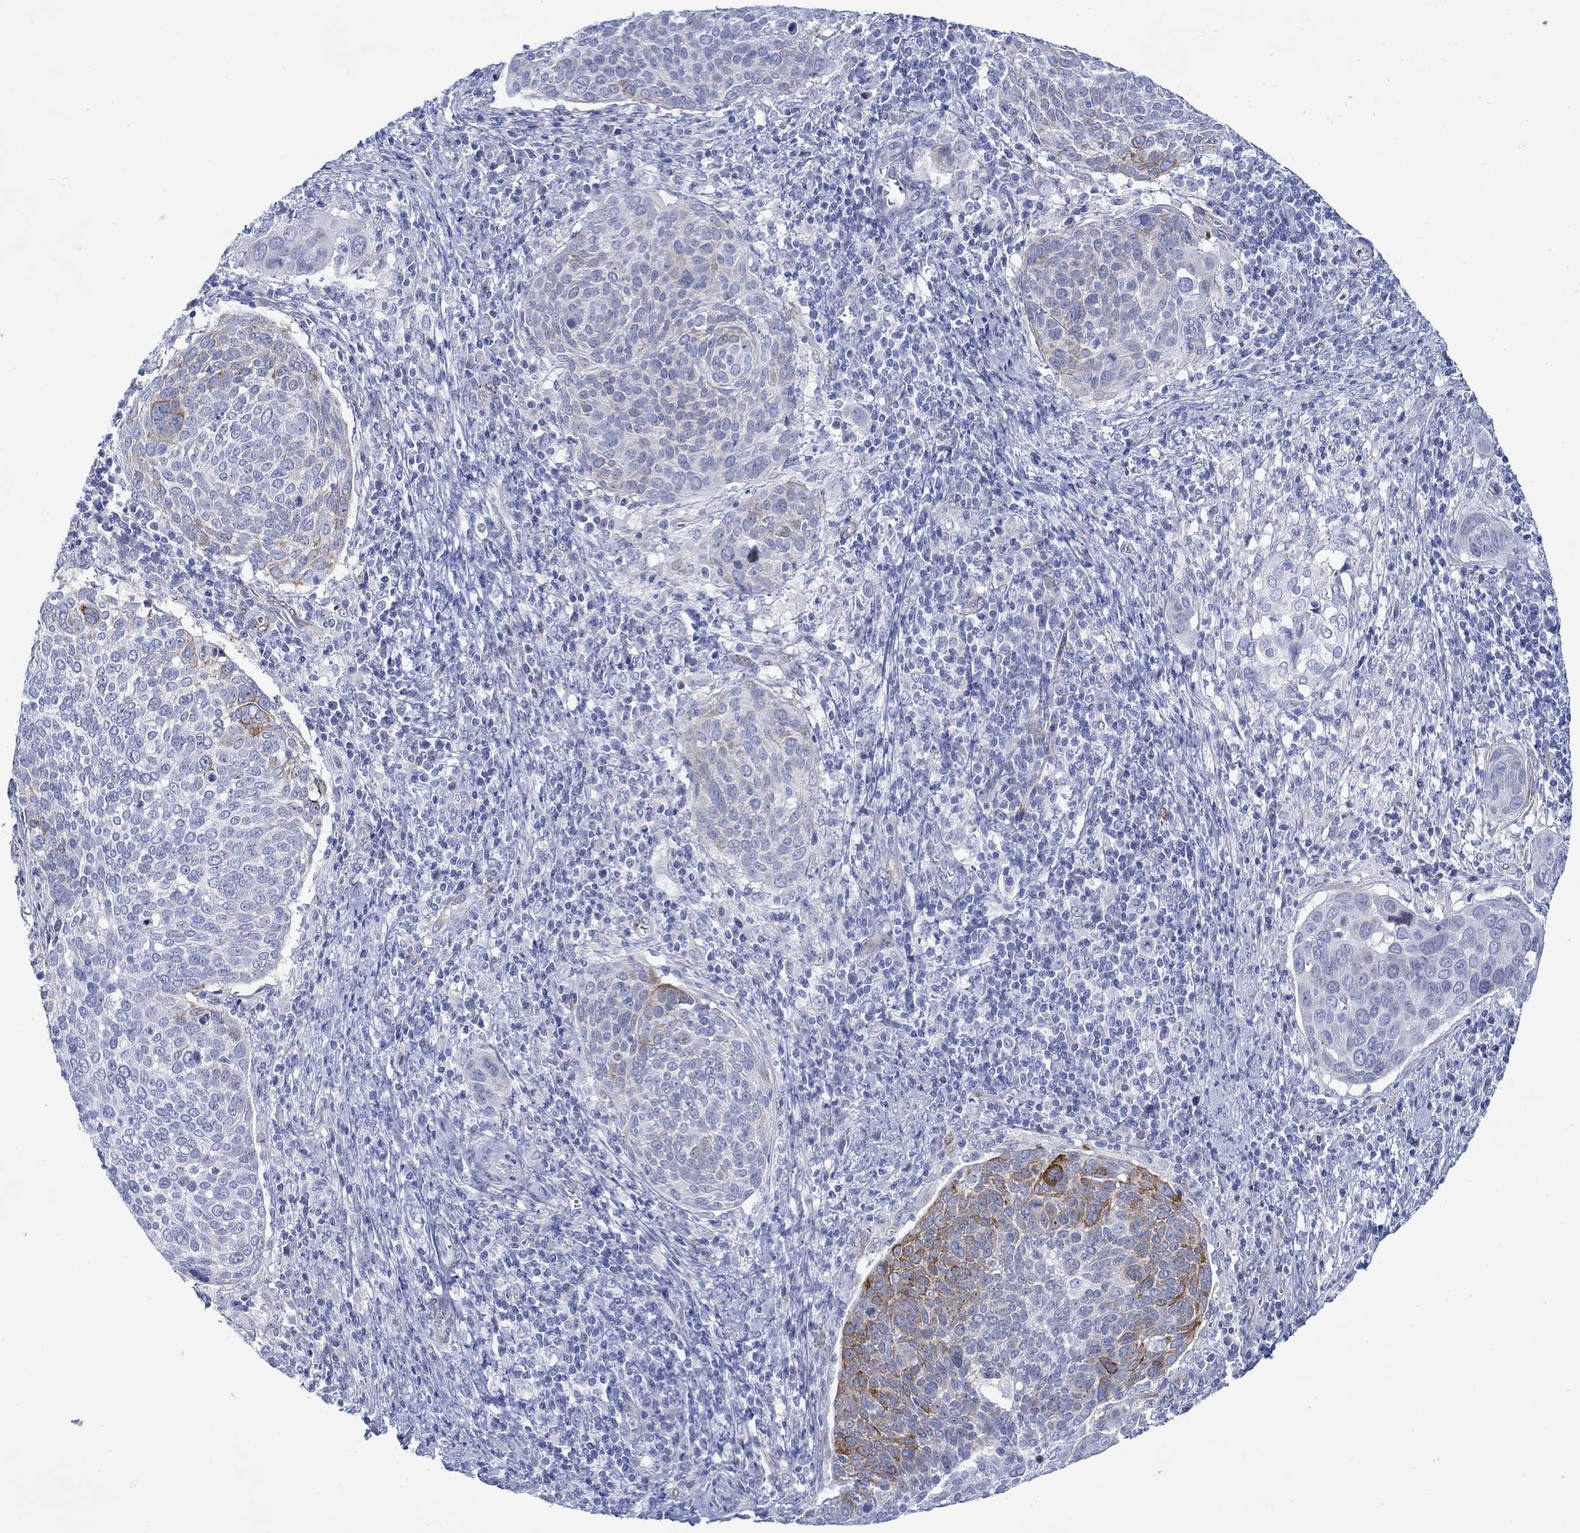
{"staining": {"intensity": "moderate", "quantity": "<25%", "location": "cytoplasmic/membranous"}, "tissue": "cervical cancer", "cell_type": "Tumor cells", "image_type": "cancer", "snomed": [{"axis": "morphology", "description": "Squamous cell carcinoma, NOS"}, {"axis": "topography", "description": "Cervix"}], "caption": "IHC of human cervical cancer reveals low levels of moderate cytoplasmic/membranous positivity in approximately <25% of tumor cells. (DAB IHC with brightfield microscopy, high magnification).", "gene": "KSR2", "patient": {"sex": "female", "age": 39}}